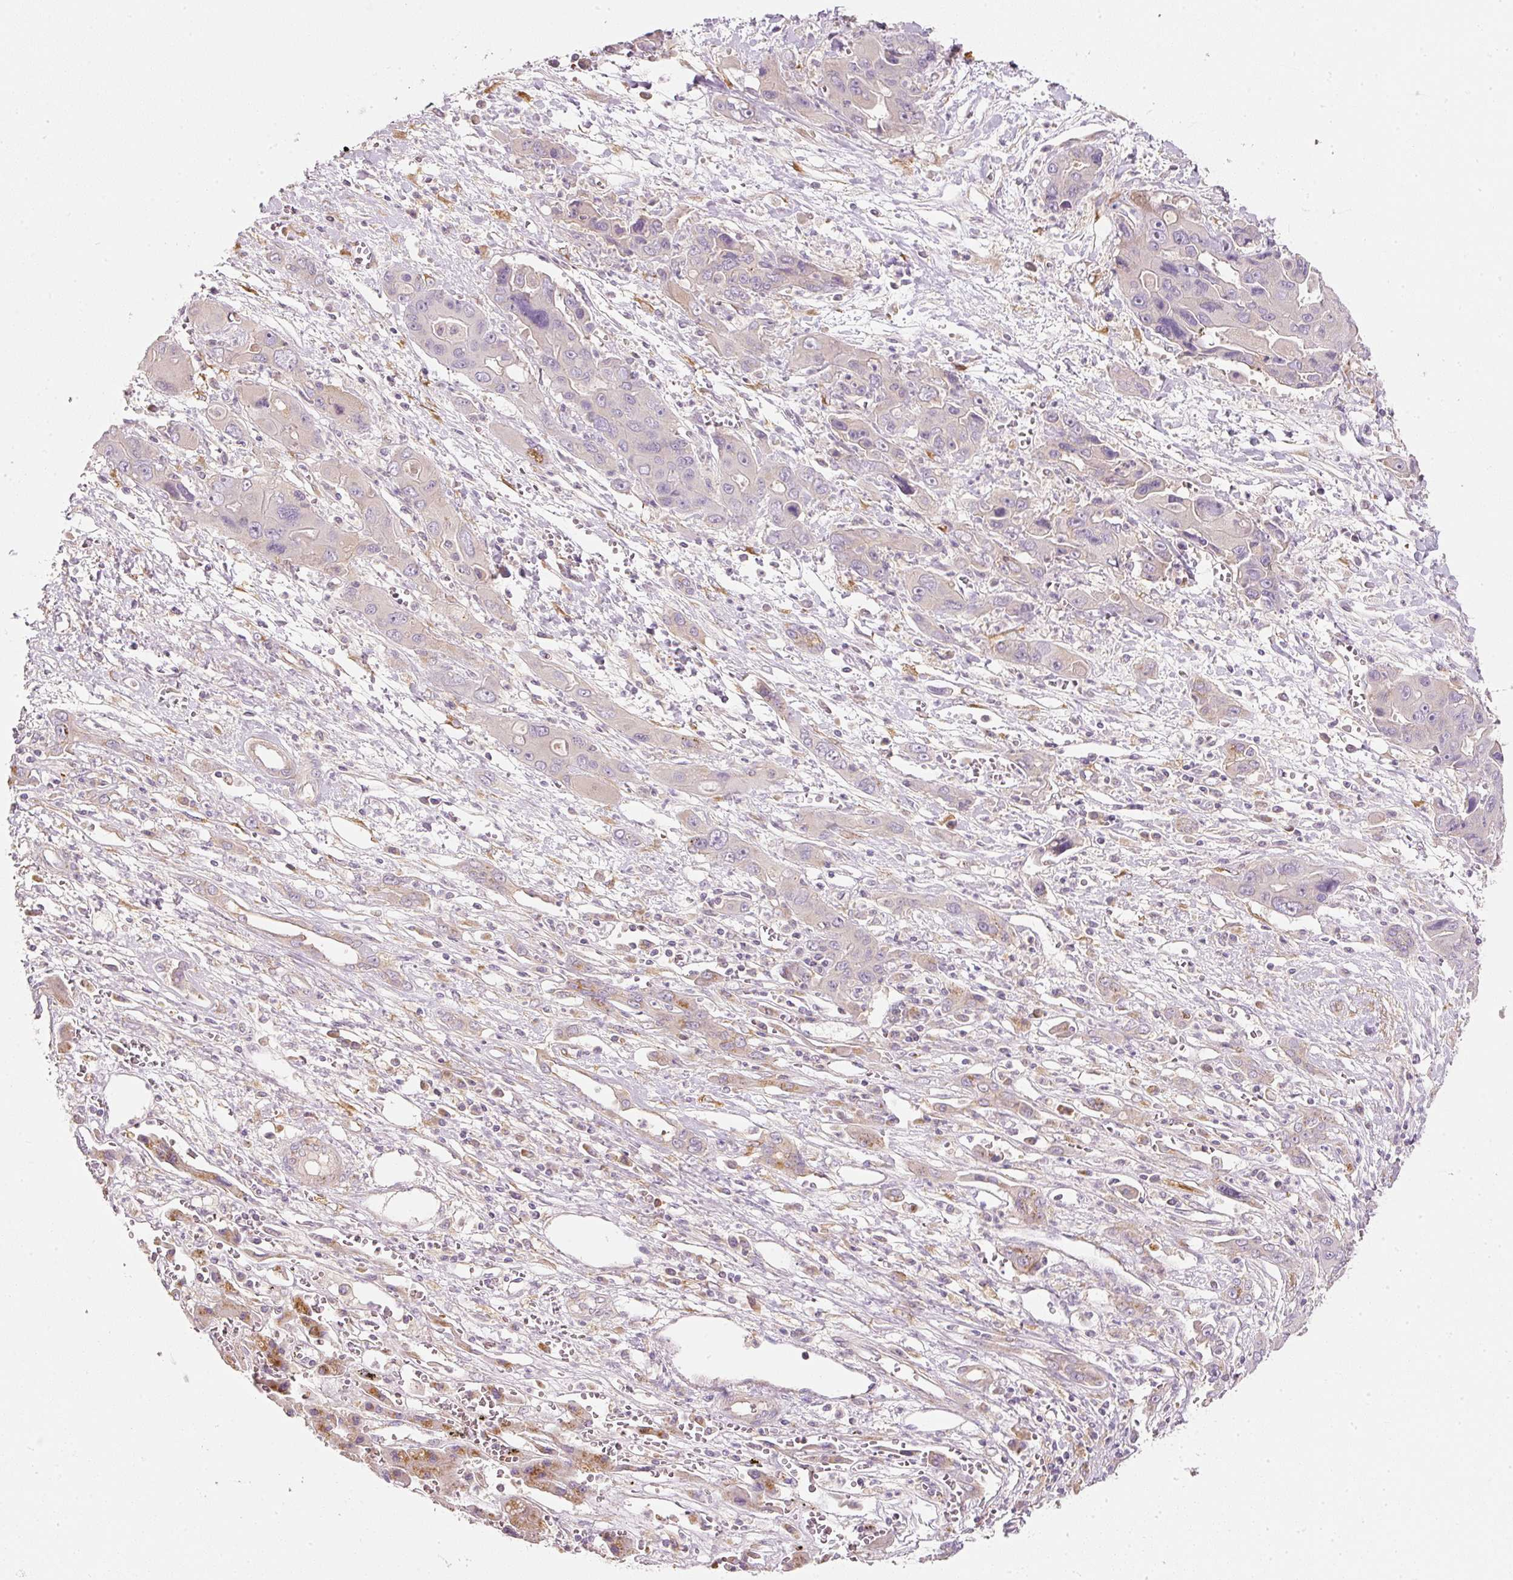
{"staining": {"intensity": "negative", "quantity": "none", "location": "none"}, "tissue": "liver cancer", "cell_type": "Tumor cells", "image_type": "cancer", "snomed": [{"axis": "morphology", "description": "Cholangiocarcinoma"}, {"axis": "topography", "description": "Liver"}], "caption": "DAB immunohistochemical staining of human liver cancer shows no significant staining in tumor cells. (DAB immunohistochemistry (IHC), high magnification).", "gene": "RNF167", "patient": {"sex": "male", "age": 67}}